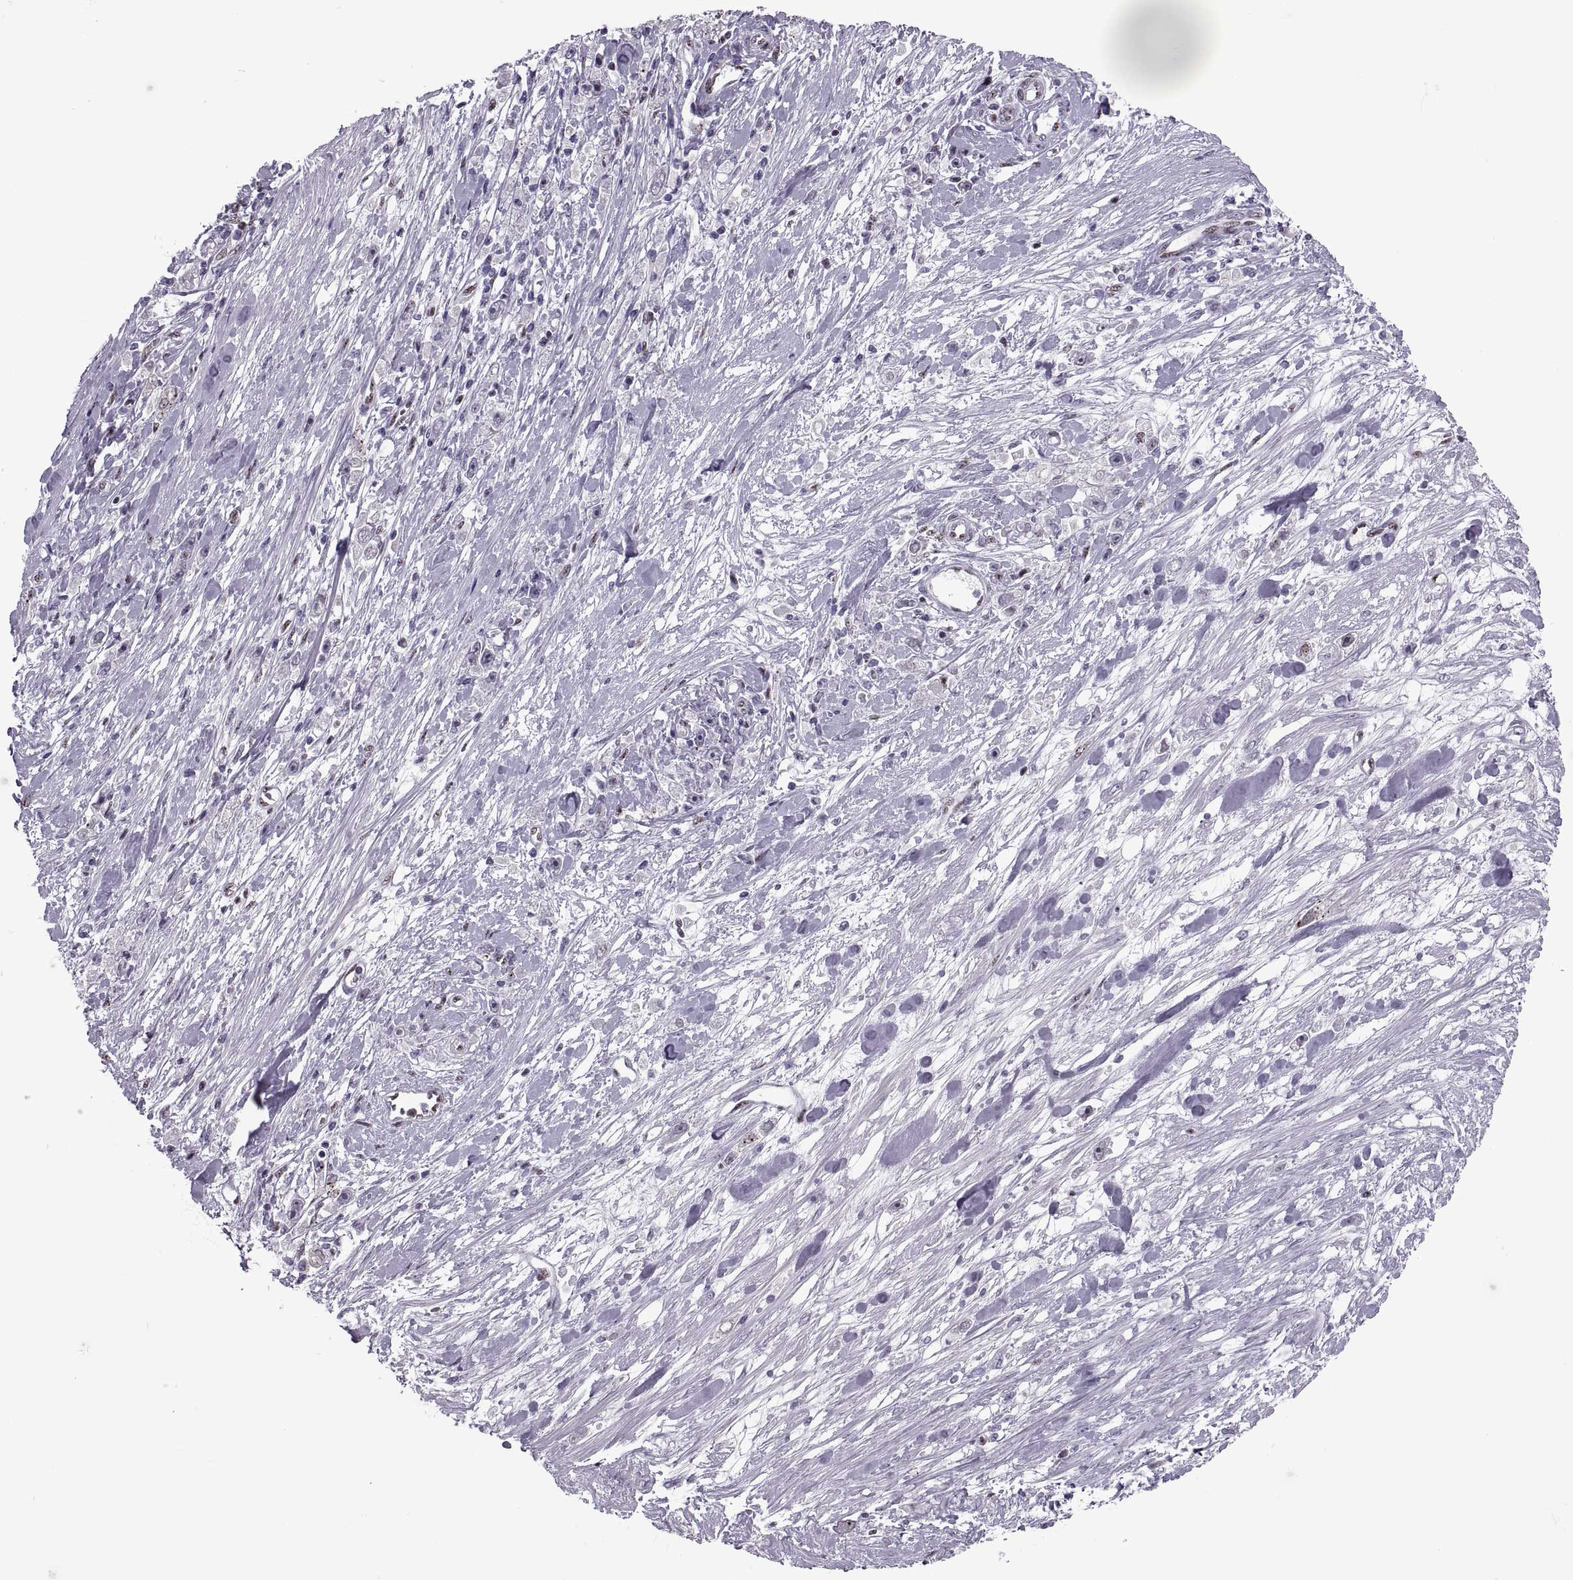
{"staining": {"intensity": "weak", "quantity": "<25%", "location": "nuclear"}, "tissue": "stomach cancer", "cell_type": "Tumor cells", "image_type": "cancer", "snomed": [{"axis": "morphology", "description": "Adenocarcinoma, NOS"}, {"axis": "topography", "description": "Stomach"}], "caption": "Tumor cells show no significant staining in stomach cancer (adenocarcinoma).", "gene": "MAGEA4", "patient": {"sex": "female", "age": 59}}